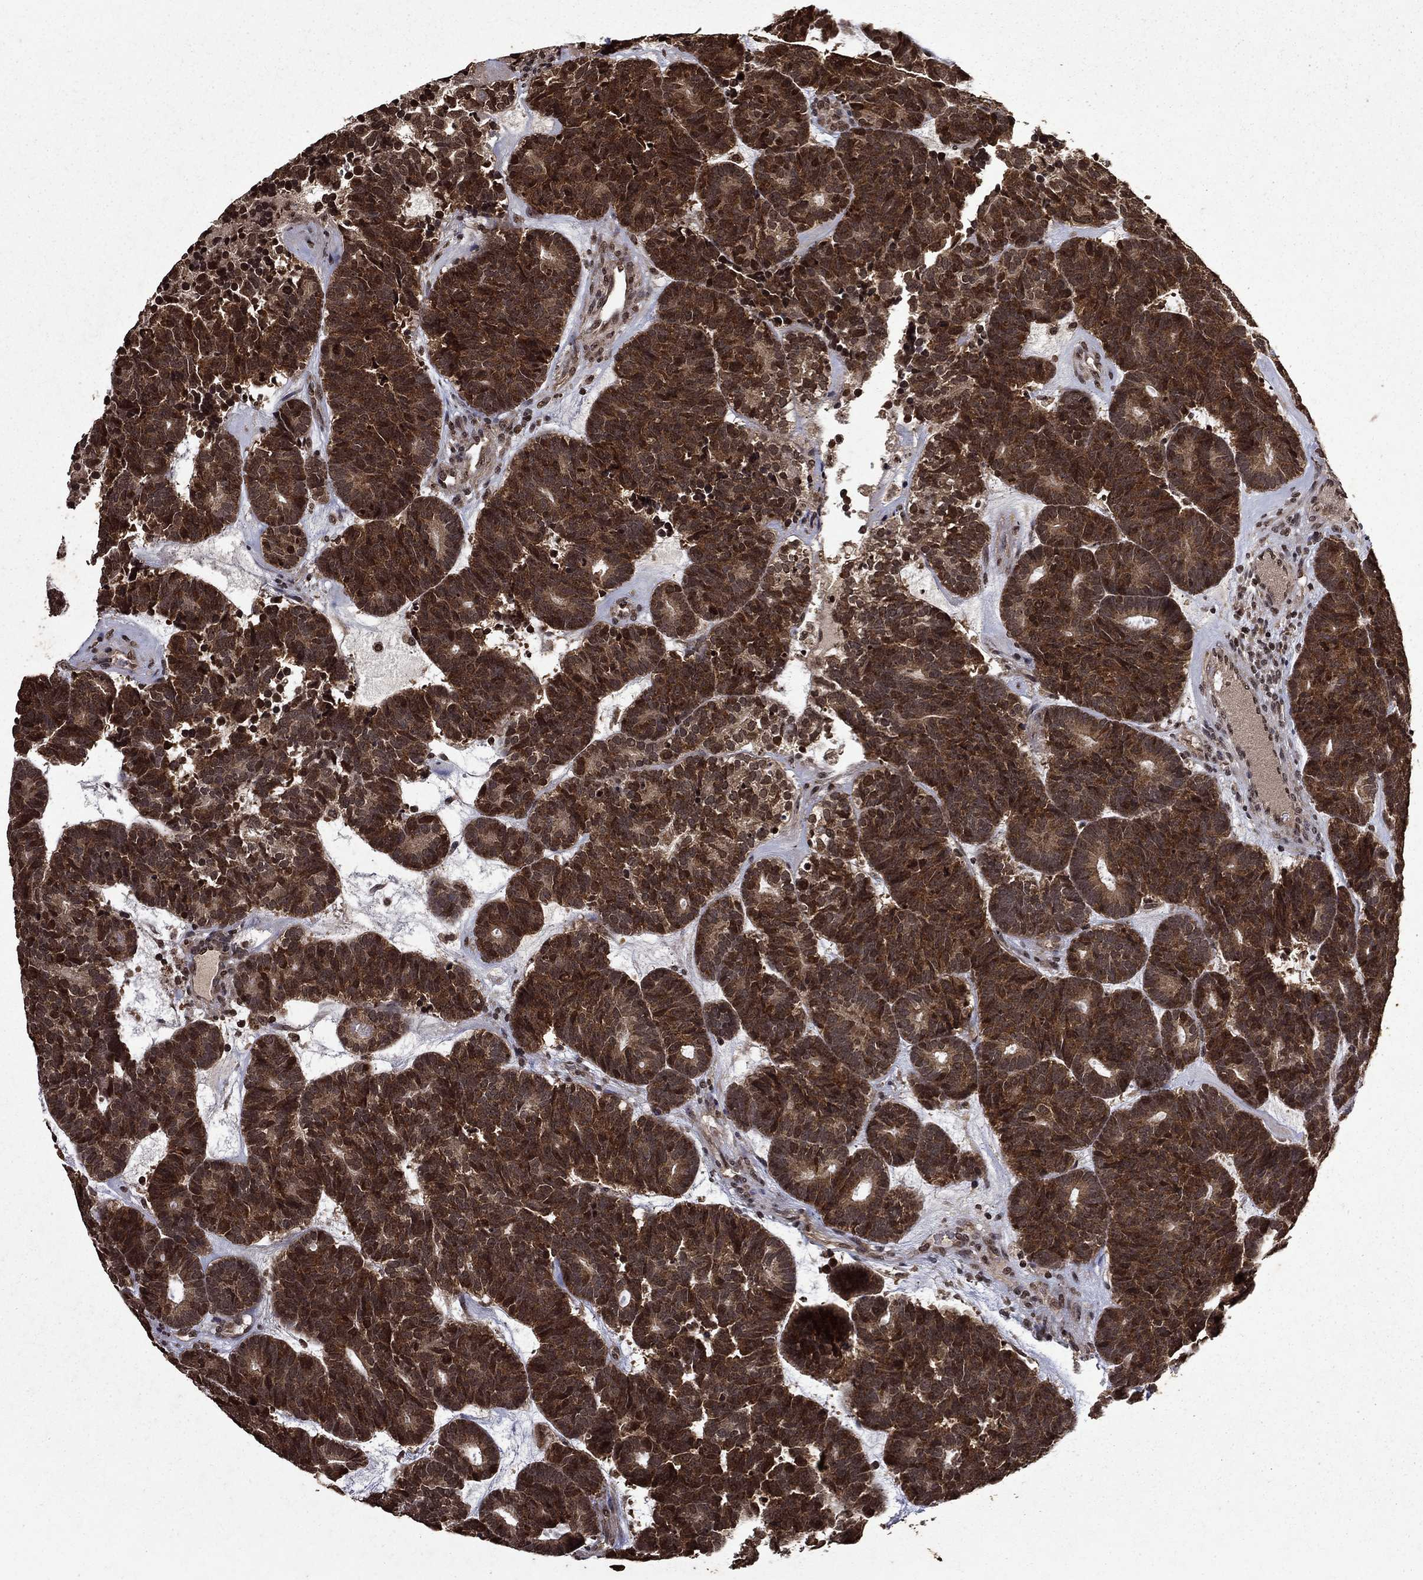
{"staining": {"intensity": "strong", "quantity": "25%-75%", "location": "cytoplasmic/membranous,nuclear"}, "tissue": "head and neck cancer", "cell_type": "Tumor cells", "image_type": "cancer", "snomed": [{"axis": "morphology", "description": "Adenocarcinoma, NOS"}, {"axis": "topography", "description": "Head-Neck"}], "caption": "Protein staining of head and neck cancer (adenocarcinoma) tissue displays strong cytoplasmic/membranous and nuclear positivity in about 25%-75% of tumor cells.", "gene": "PIN4", "patient": {"sex": "female", "age": 81}}